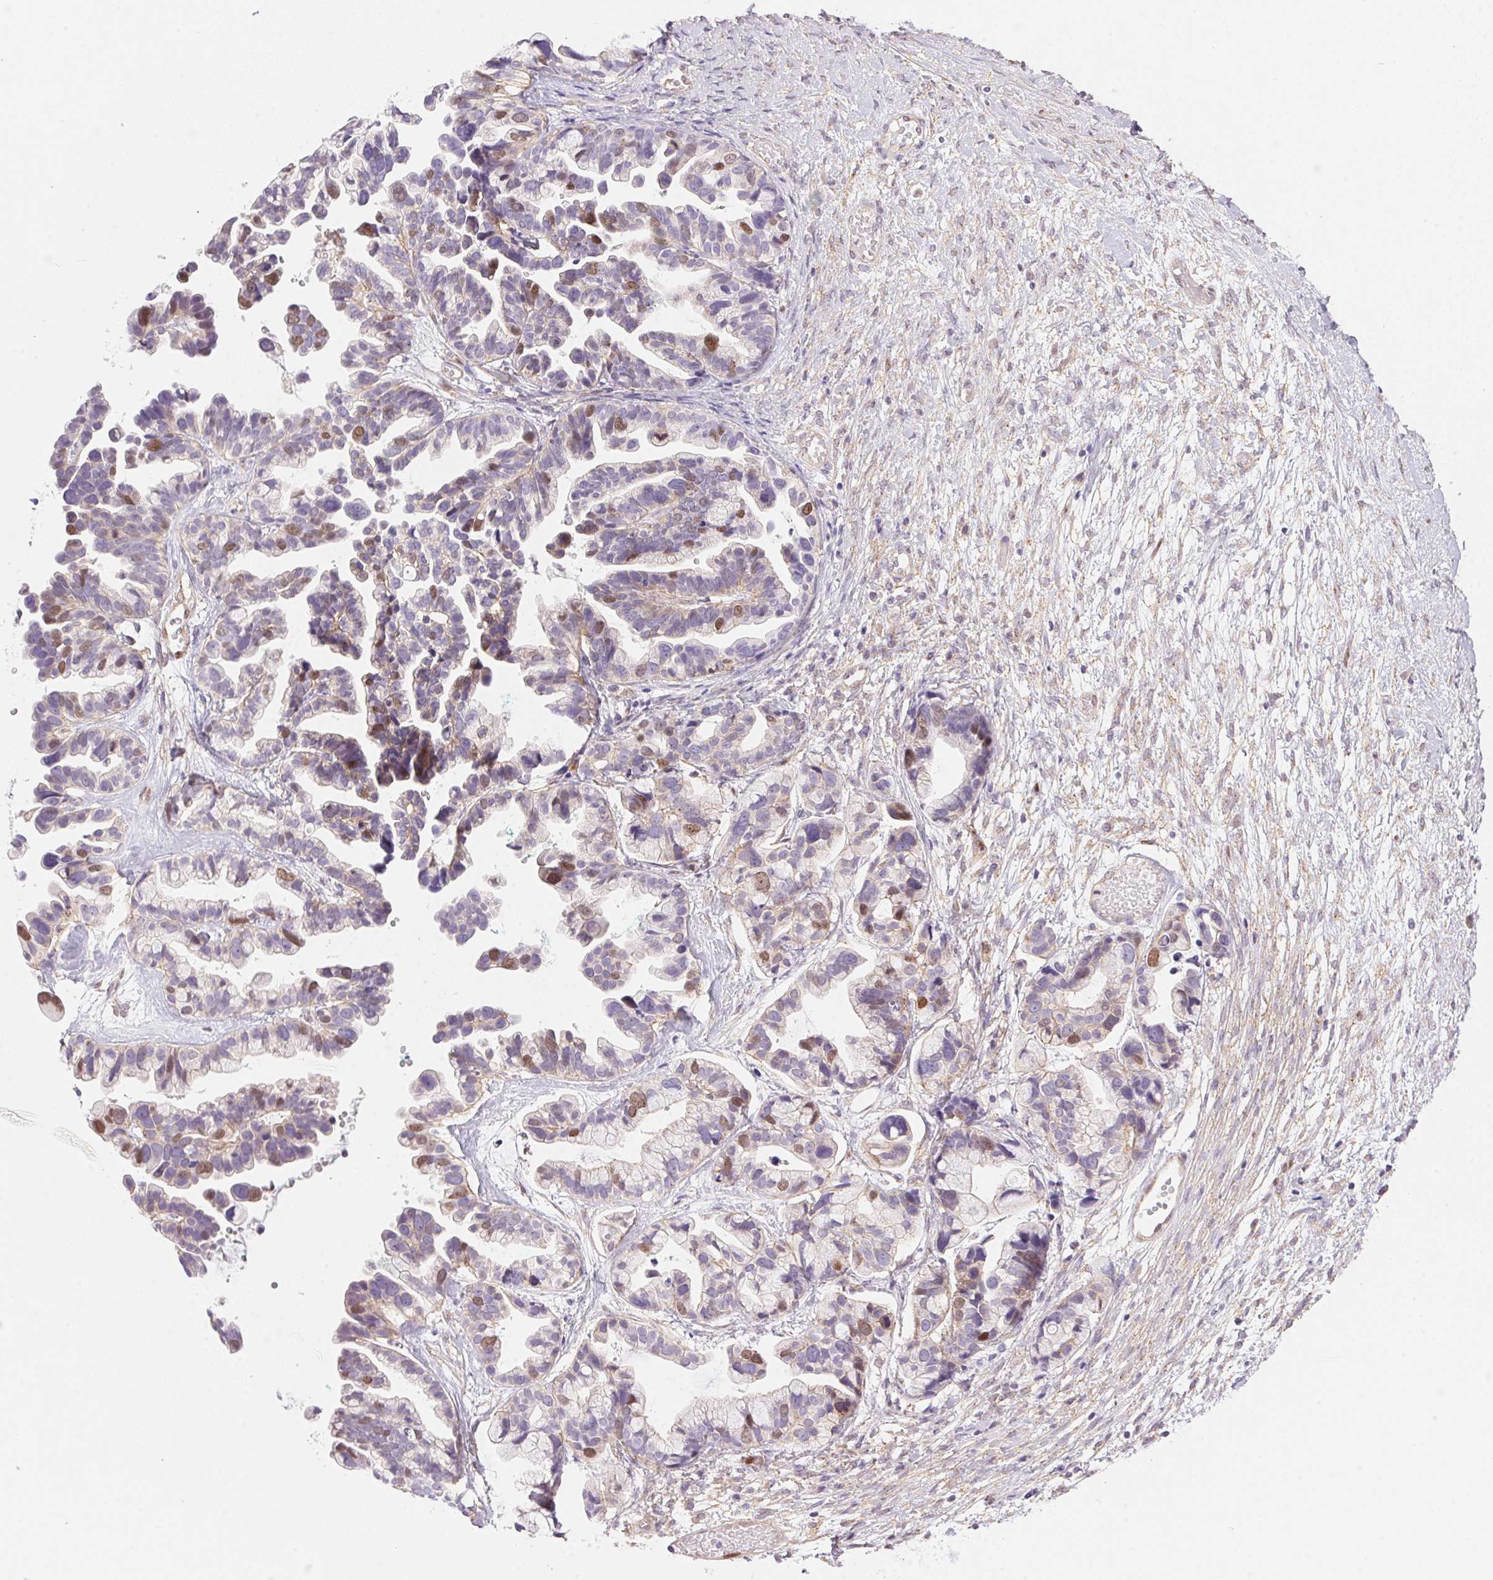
{"staining": {"intensity": "moderate", "quantity": "<25%", "location": "nuclear"}, "tissue": "ovarian cancer", "cell_type": "Tumor cells", "image_type": "cancer", "snomed": [{"axis": "morphology", "description": "Cystadenocarcinoma, serous, NOS"}, {"axis": "topography", "description": "Ovary"}], "caption": "Ovarian serous cystadenocarcinoma stained with a brown dye shows moderate nuclear positive staining in about <25% of tumor cells.", "gene": "SMTN", "patient": {"sex": "female", "age": 56}}